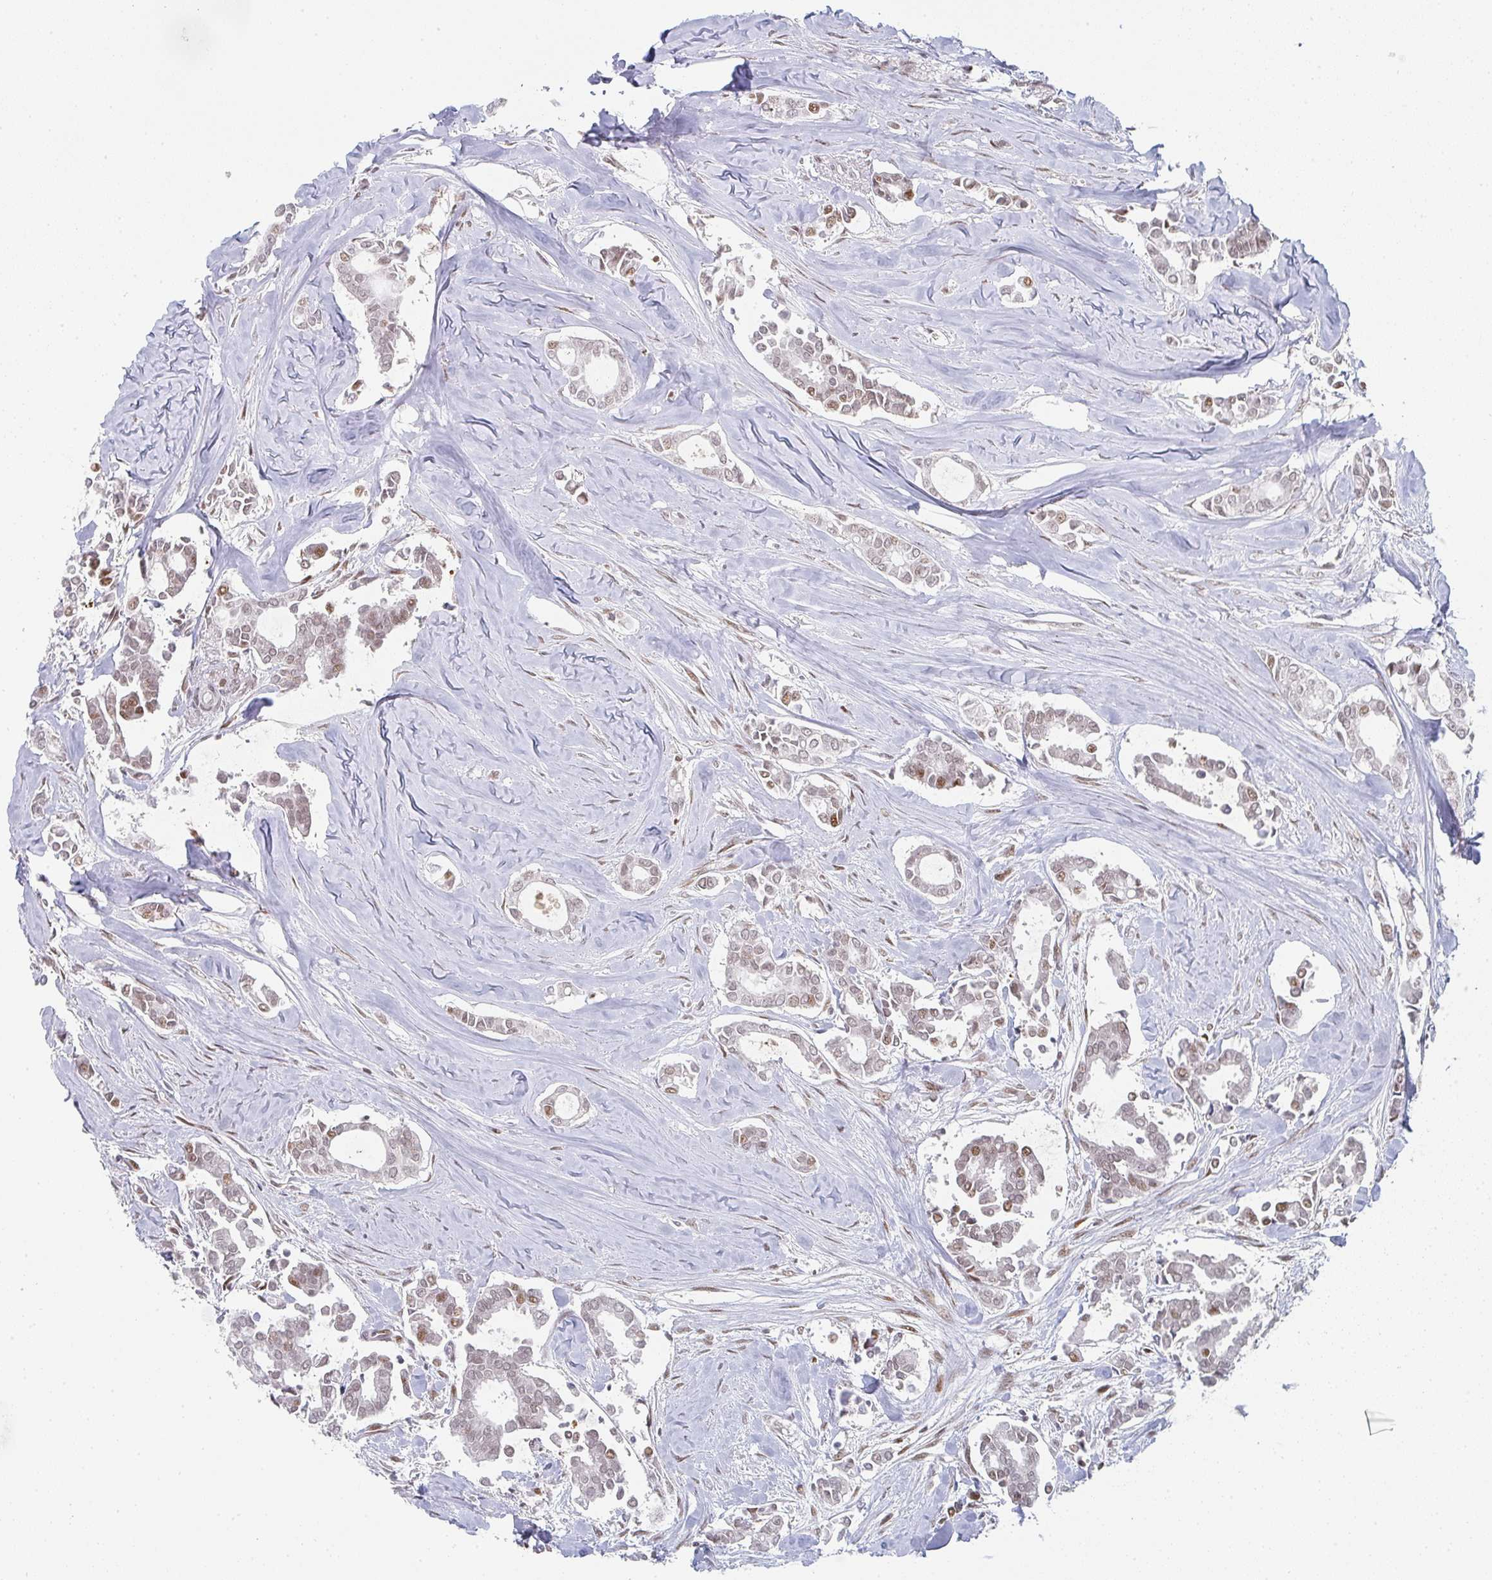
{"staining": {"intensity": "moderate", "quantity": "25%-75%", "location": "nuclear"}, "tissue": "breast cancer", "cell_type": "Tumor cells", "image_type": "cancer", "snomed": [{"axis": "morphology", "description": "Duct carcinoma"}, {"axis": "topography", "description": "Breast"}], "caption": "Tumor cells display medium levels of moderate nuclear staining in approximately 25%-75% of cells in breast cancer (intraductal carcinoma).", "gene": "LIN54", "patient": {"sex": "female", "age": 84}}